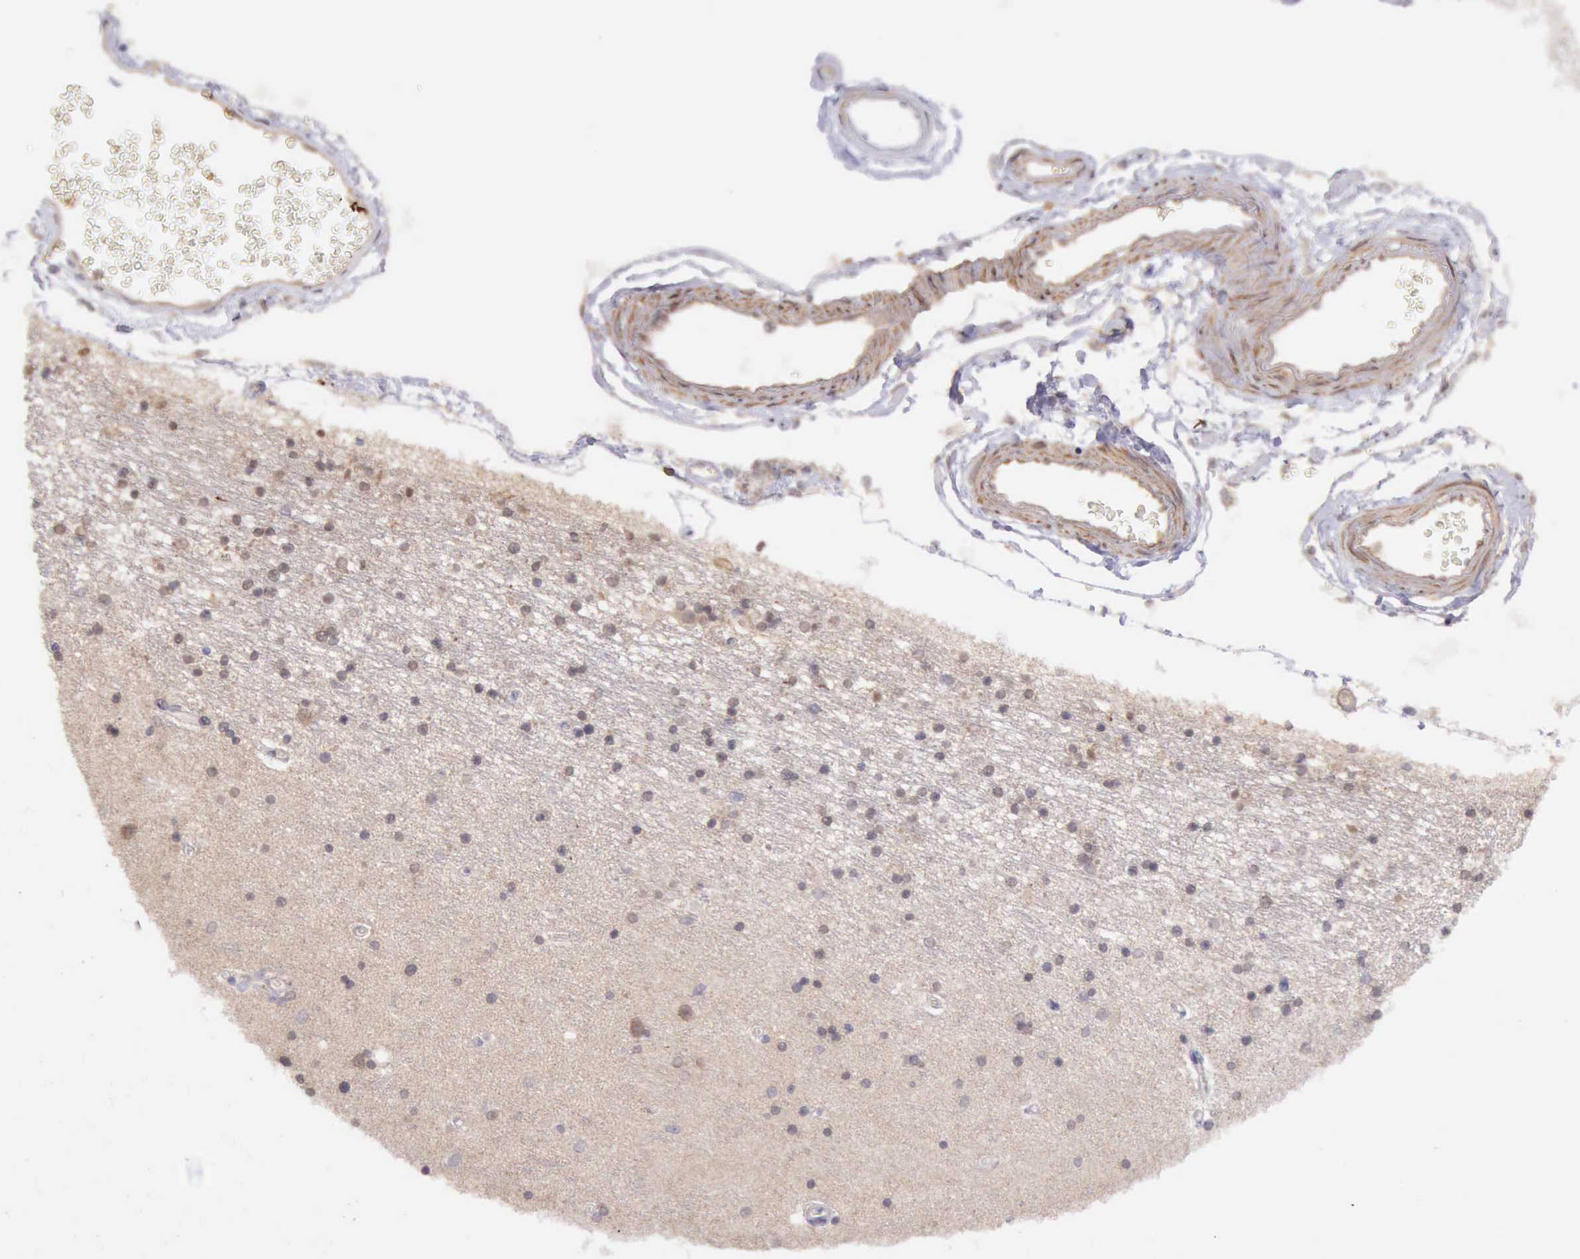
{"staining": {"intensity": "weak", "quantity": "25%-75%", "location": "cytoplasmic/membranous"}, "tissue": "hippocampus", "cell_type": "Glial cells", "image_type": "normal", "snomed": [{"axis": "morphology", "description": "Normal tissue, NOS"}, {"axis": "topography", "description": "Hippocampus"}], "caption": "Benign hippocampus displays weak cytoplasmic/membranous staining in about 25%-75% of glial cells, visualized by immunohistochemistry.", "gene": "DNAJB7", "patient": {"sex": "female", "age": 54}}